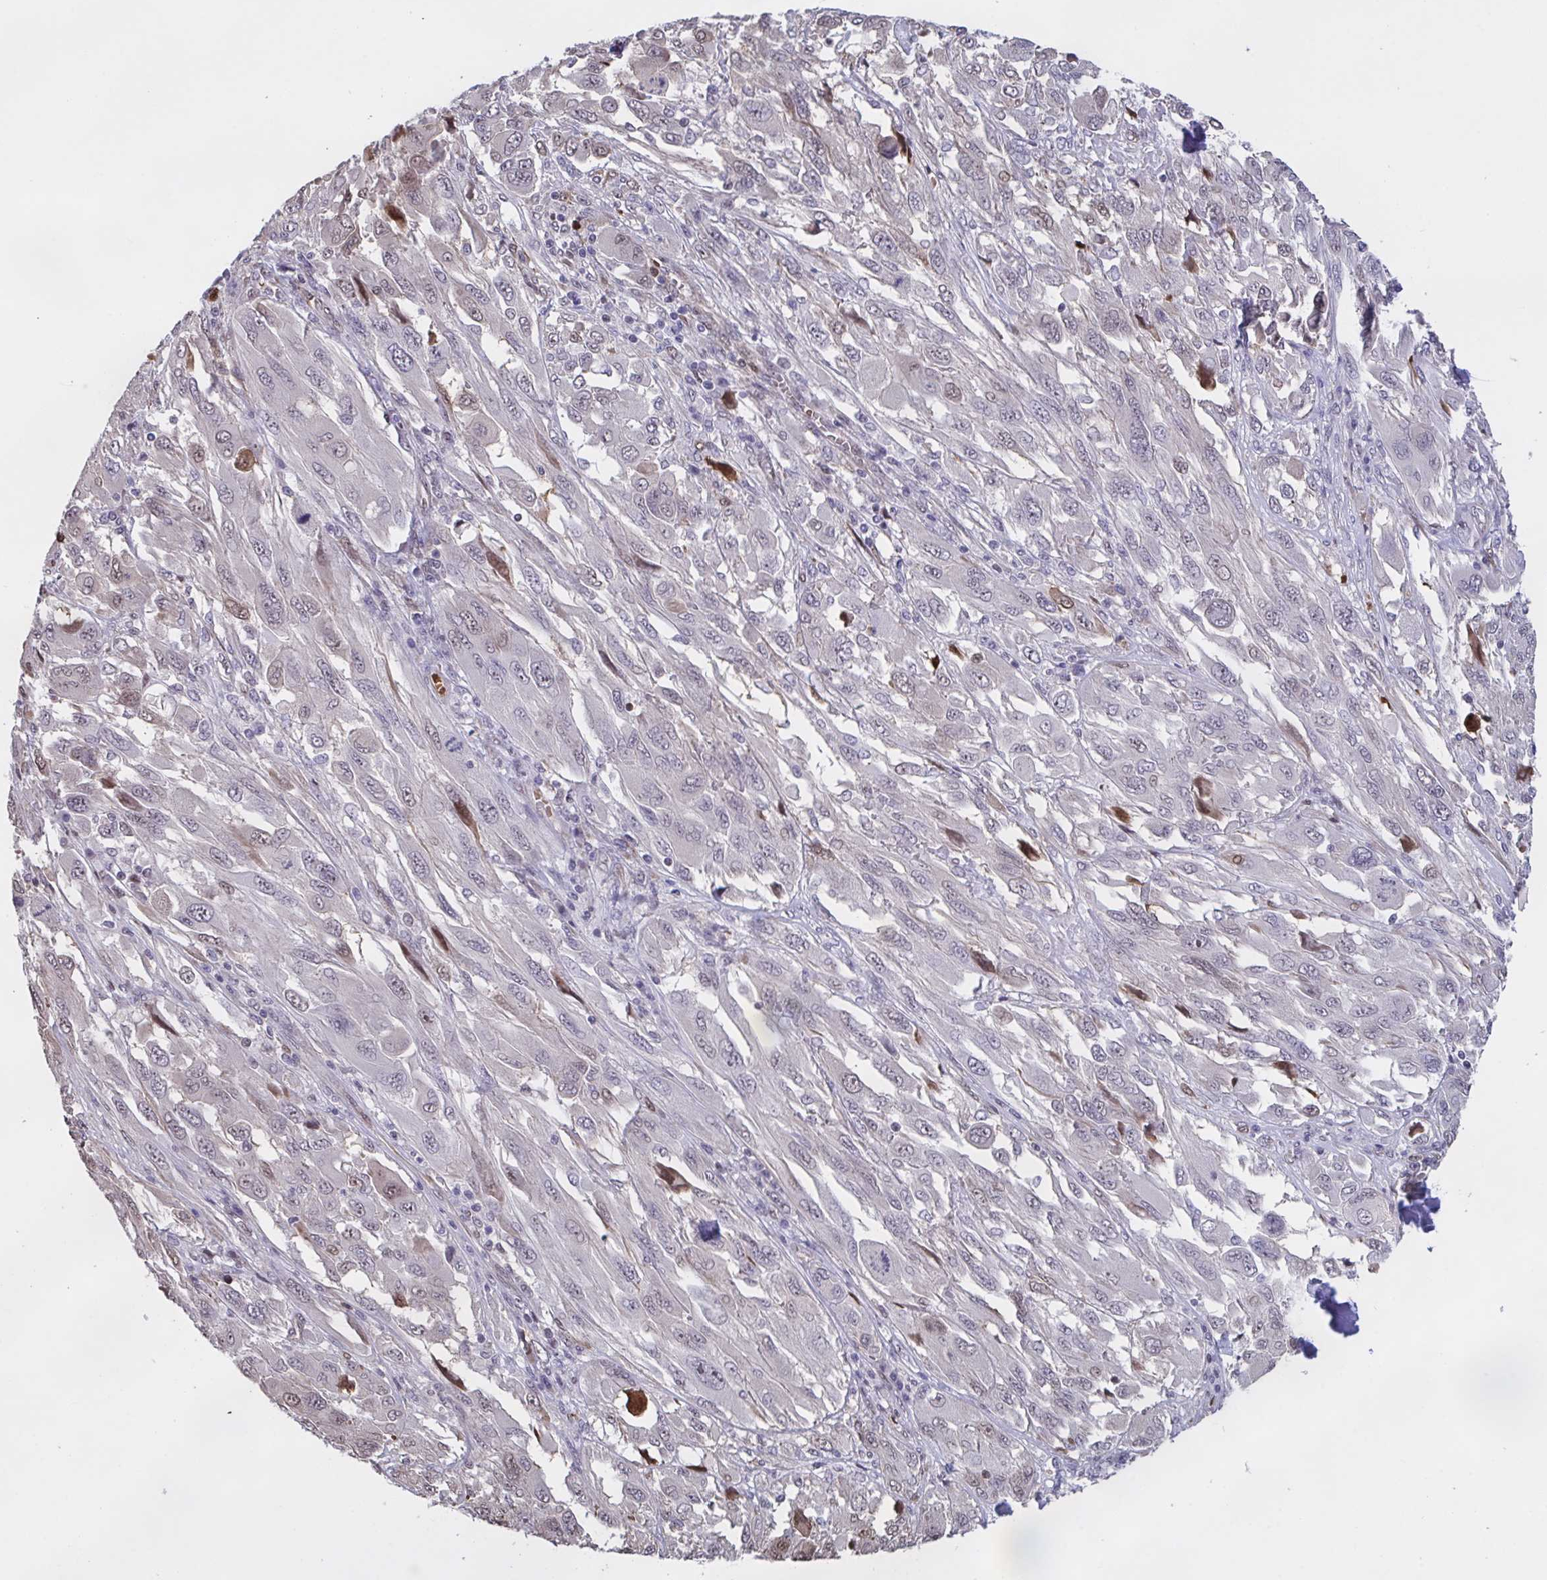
{"staining": {"intensity": "moderate", "quantity": "<25%", "location": "cytoplasmic/membranous,nuclear"}, "tissue": "melanoma", "cell_type": "Tumor cells", "image_type": "cancer", "snomed": [{"axis": "morphology", "description": "Malignant melanoma, NOS"}, {"axis": "topography", "description": "Skin"}], "caption": "Protein staining exhibits moderate cytoplasmic/membranous and nuclear expression in about <25% of tumor cells in melanoma. (Brightfield microscopy of DAB IHC at high magnification).", "gene": "PELI2", "patient": {"sex": "female", "age": 91}}